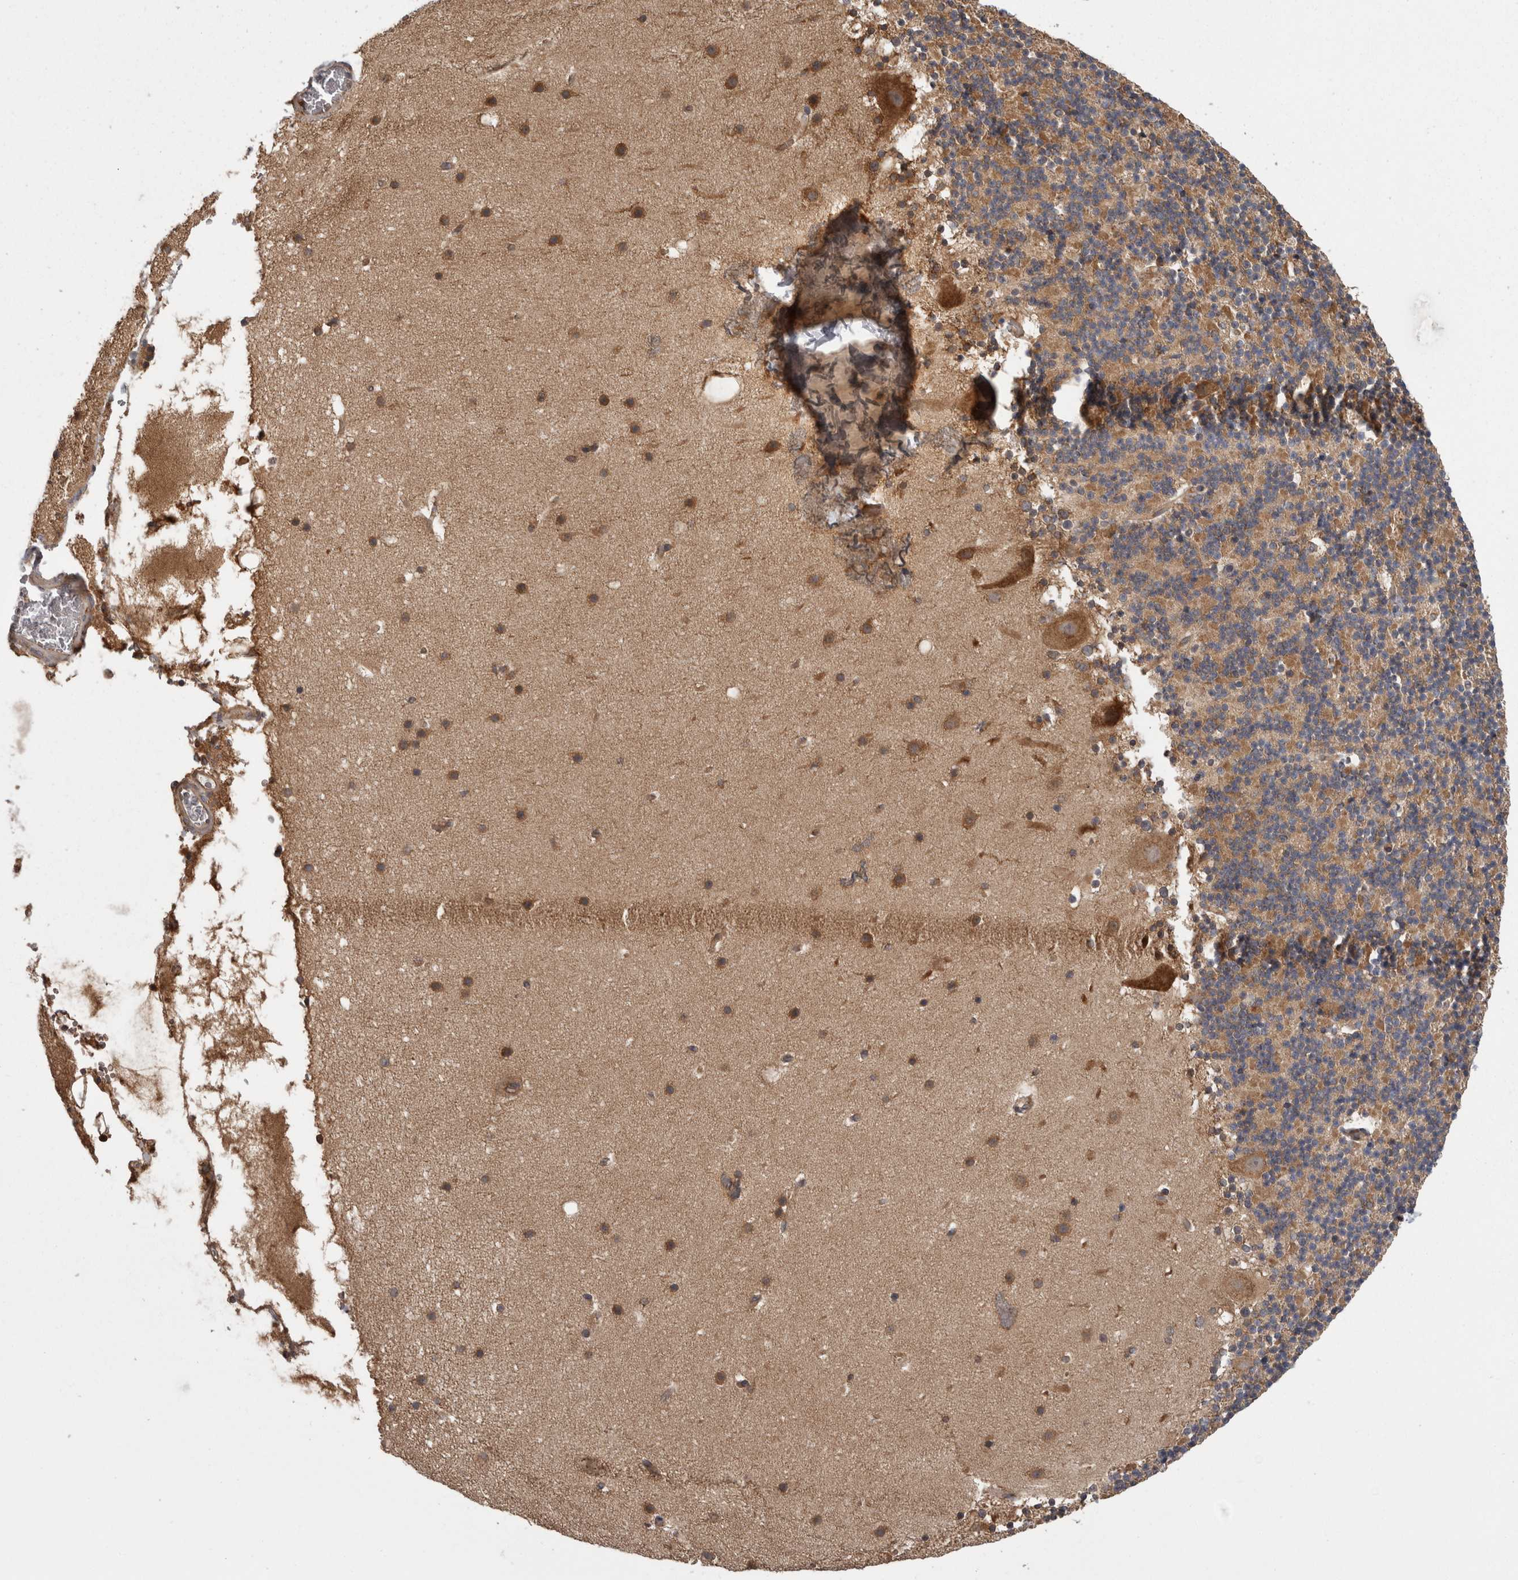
{"staining": {"intensity": "moderate", "quantity": ">75%", "location": "cytoplasmic/membranous"}, "tissue": "cerebellum", "cell_type": "Cells in granular layer", "image_type": "normal", "snomed": [{"axis": "morphology", "description": "Normal tissue, NOS"}, {"axis": "topography", "description": "Cerebellum"}], "caption": "High-power microscopy captured an IHC image of unremarkable cerebellum, revealing moderate cytoplasmic/membranous positivity in approximately >75% of cells in granular layer.", "gene": "SMCR8", "patient": {"sex": "male", "age": 57}}